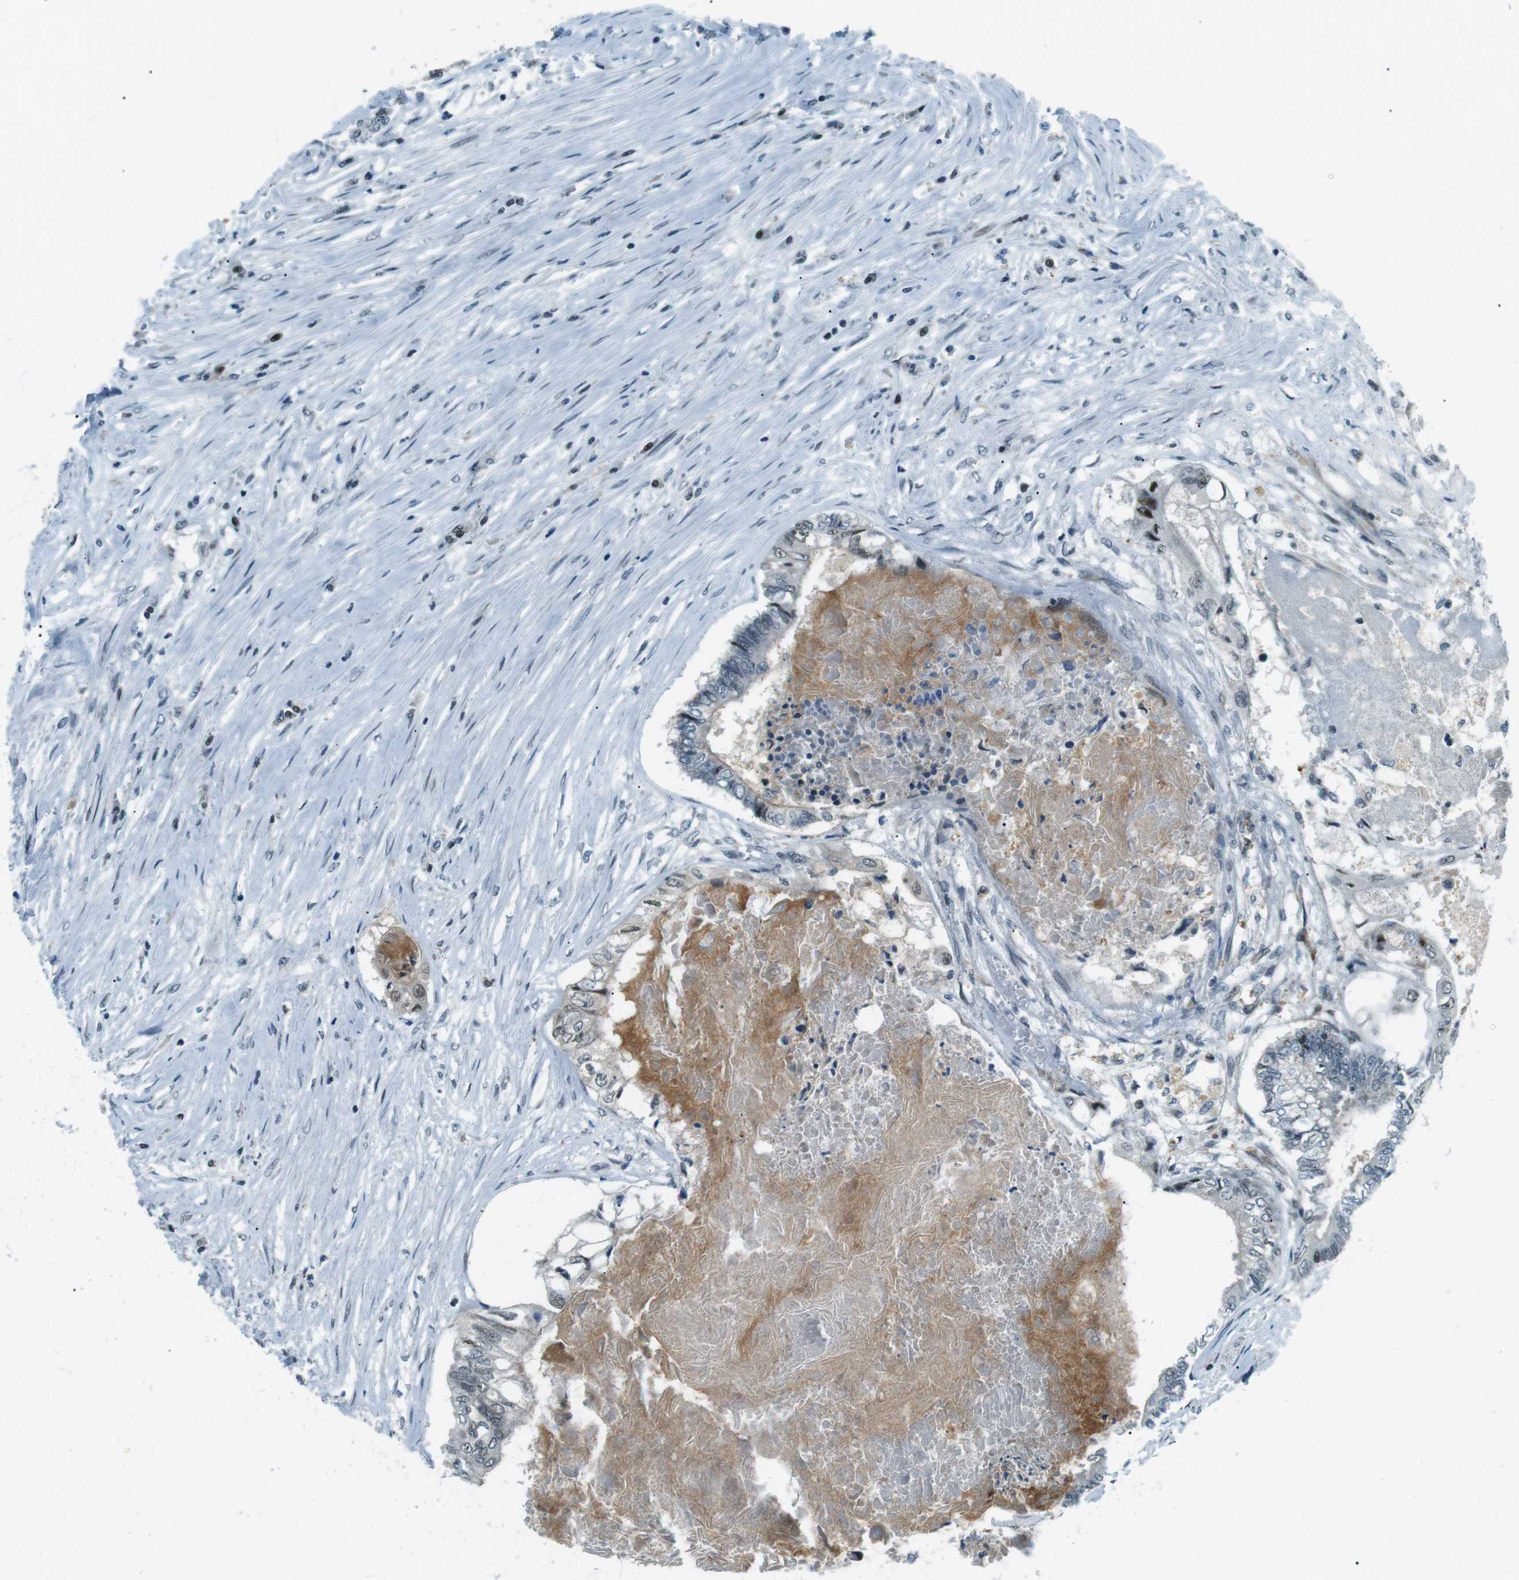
{"staining": {"intensity": "weak", "quantity": "<25%", "location": "nuclear"}, "tissue": "colorectal cancer", "cell_type": "Tumor cells", "image_type": "cancer", "snomed": [{"axis": "morphology", "description": "Adenocarcinoma, NOS"}, {"axis": "topography", "description": "Rectum"}], "caption": "Immunohistochemical staining of colorectal cancer (adenocarcinoma) displays no significant expression in tumor cells.", "gene": "PJA1", "patient": {"sex": "male", "age": 63}}